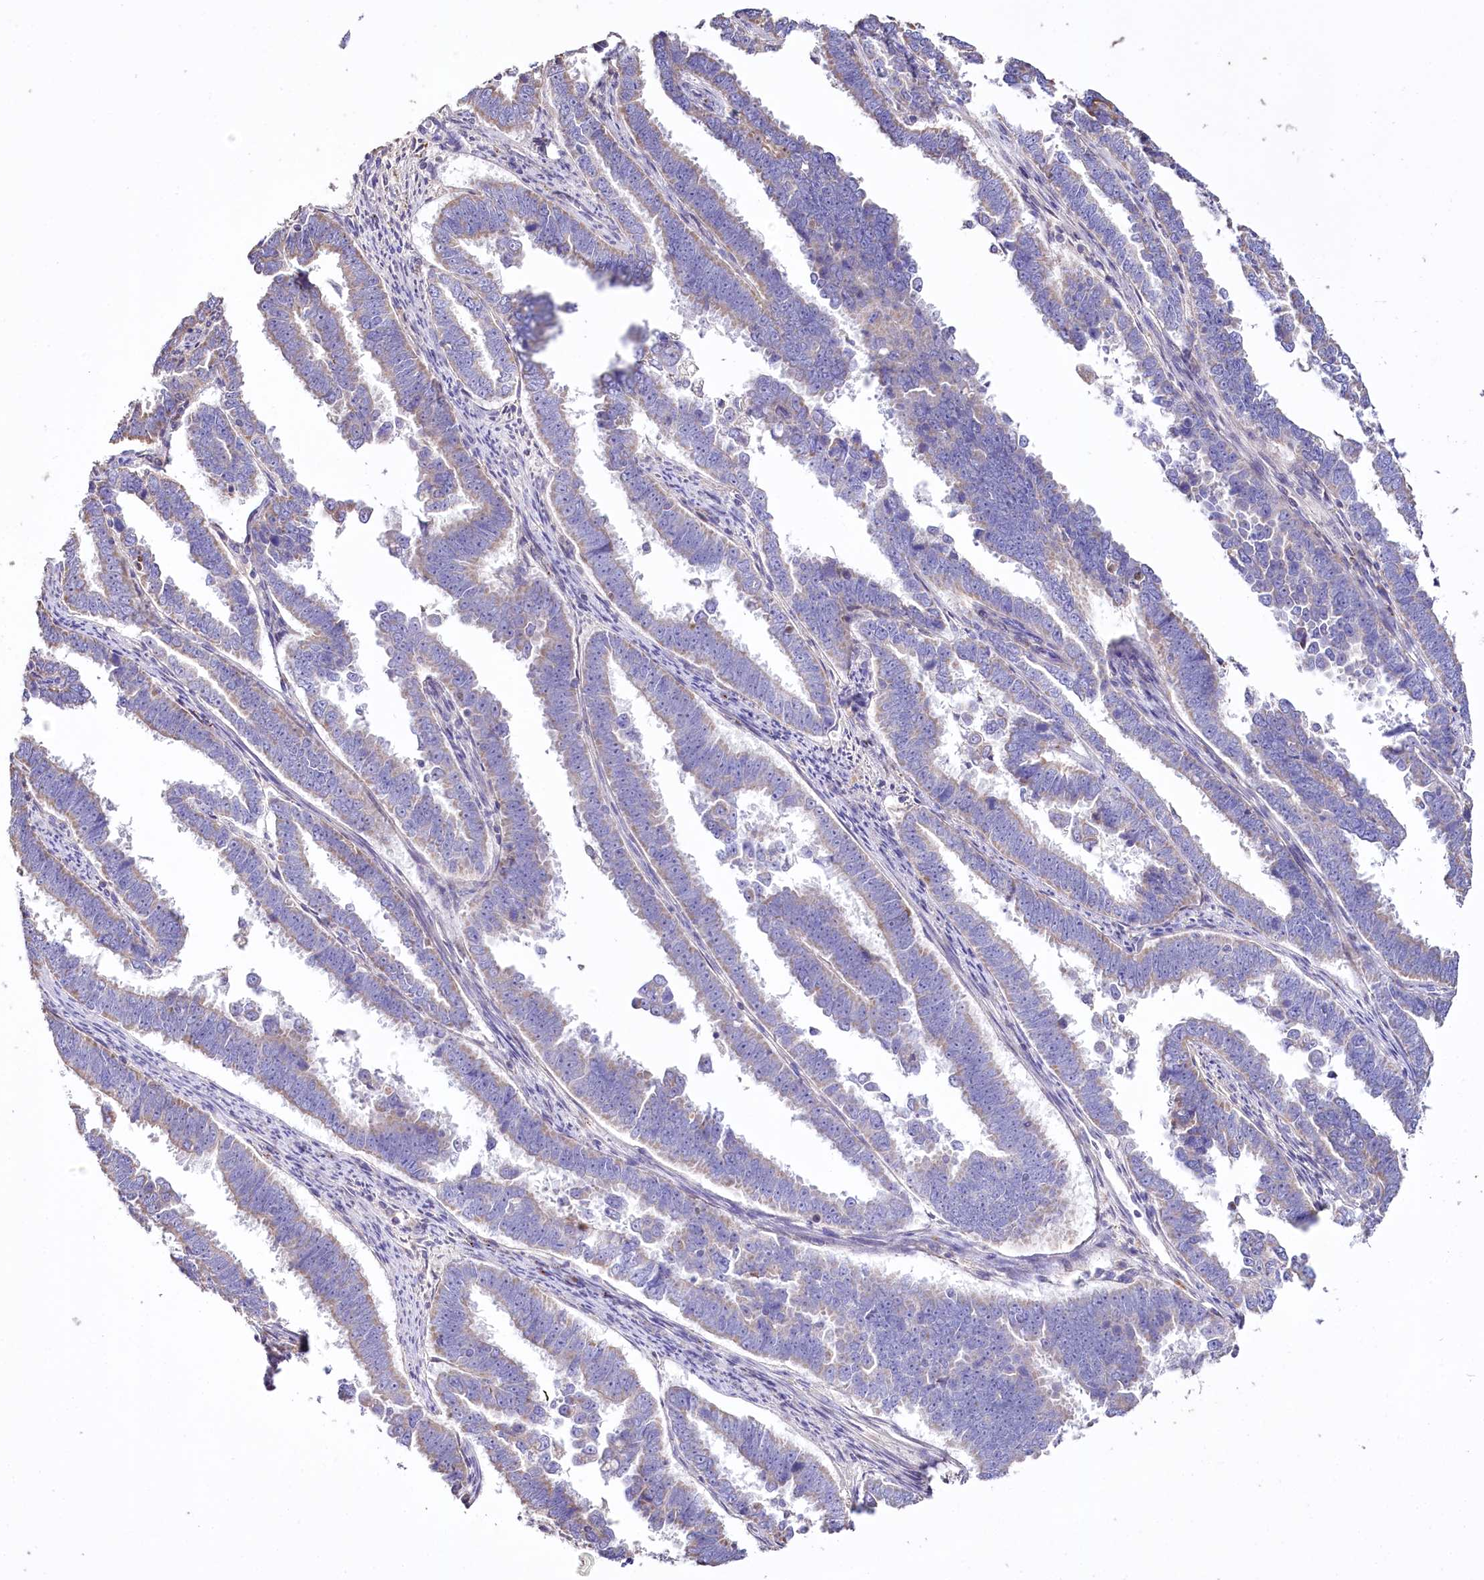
{"staining": {"intensity": "weak", "quantity": "25%-75%", "location": "cytoplasmic/membranous"}, "tissue": "endometrial cancer", "cell_type": "Tumor cells", "image_type": "cancer", "snomed": [{"axis": "morphology", "description": "Adenocarcinoma, NOS"}, {"axis": "topography", "description": "Endometrium"}], "caption": "A high-resolution micrograph shows IHC staining of endometrial cancer (adenocarcinoma), which displays weak cytoplasmic/membranous staining in approximately 25%-75% of tumor cells. The staining was performed using DAB, with brown indicating positive protein expression. Nuclei are stained blue with hematoxylin.", "gene": "PTER", "patient": {"sex": "female", "age": 75}}